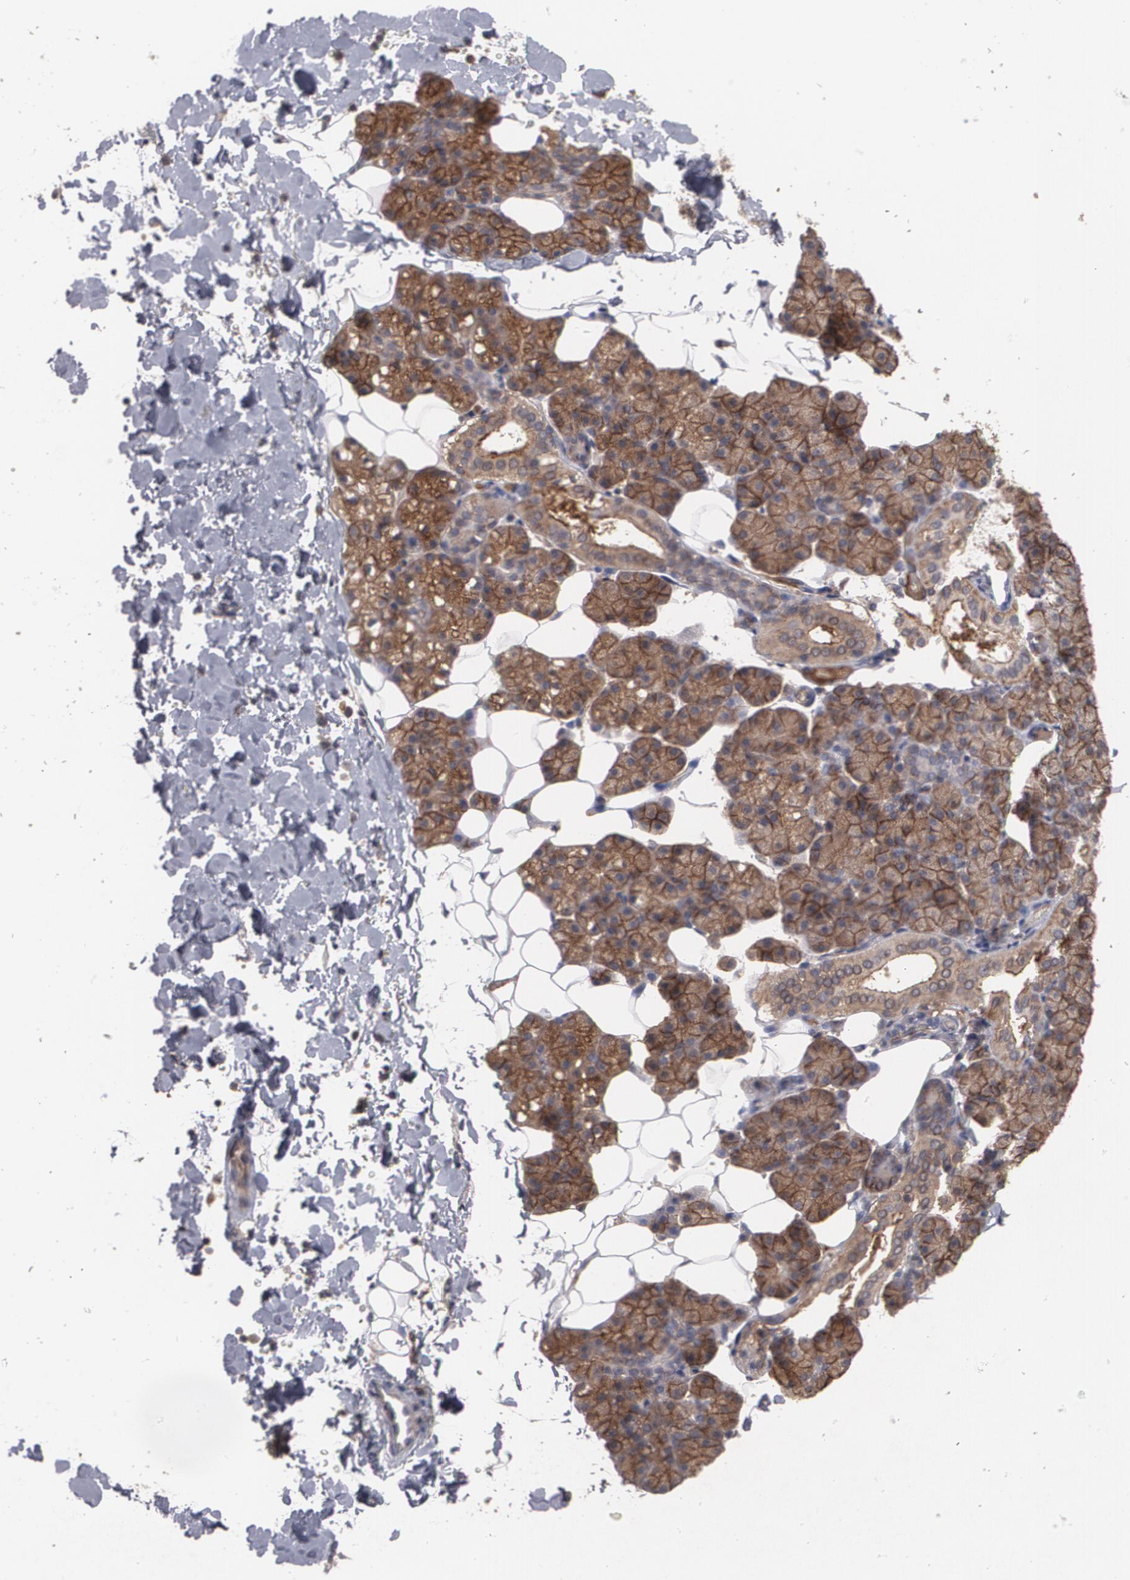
{"staining": {"intensity": "strong", "quantity": ">75%", "location": "cytoplasmic/membranous"}, "tissue": "salivary gland", "cell_type": "Glandular cells", "image_type": "normal", "snomed": [{"axis": "morphology", "description": "Normal tissue, NOS"}, {"axis": "topography", "description": "Lymph node"}, {"axis": "topography", "description": "Salivary gland"}], "caption": "Protein staining demonstrates strong cytoplasmic/membranous staining in about >75% of glandular cells in unremarkable salivary gland. Ihc stains the protein of interest in brown and the nuclei are stained blue.", "gene": "ARF6", "patient": {"sex": "male", "age": 8}}